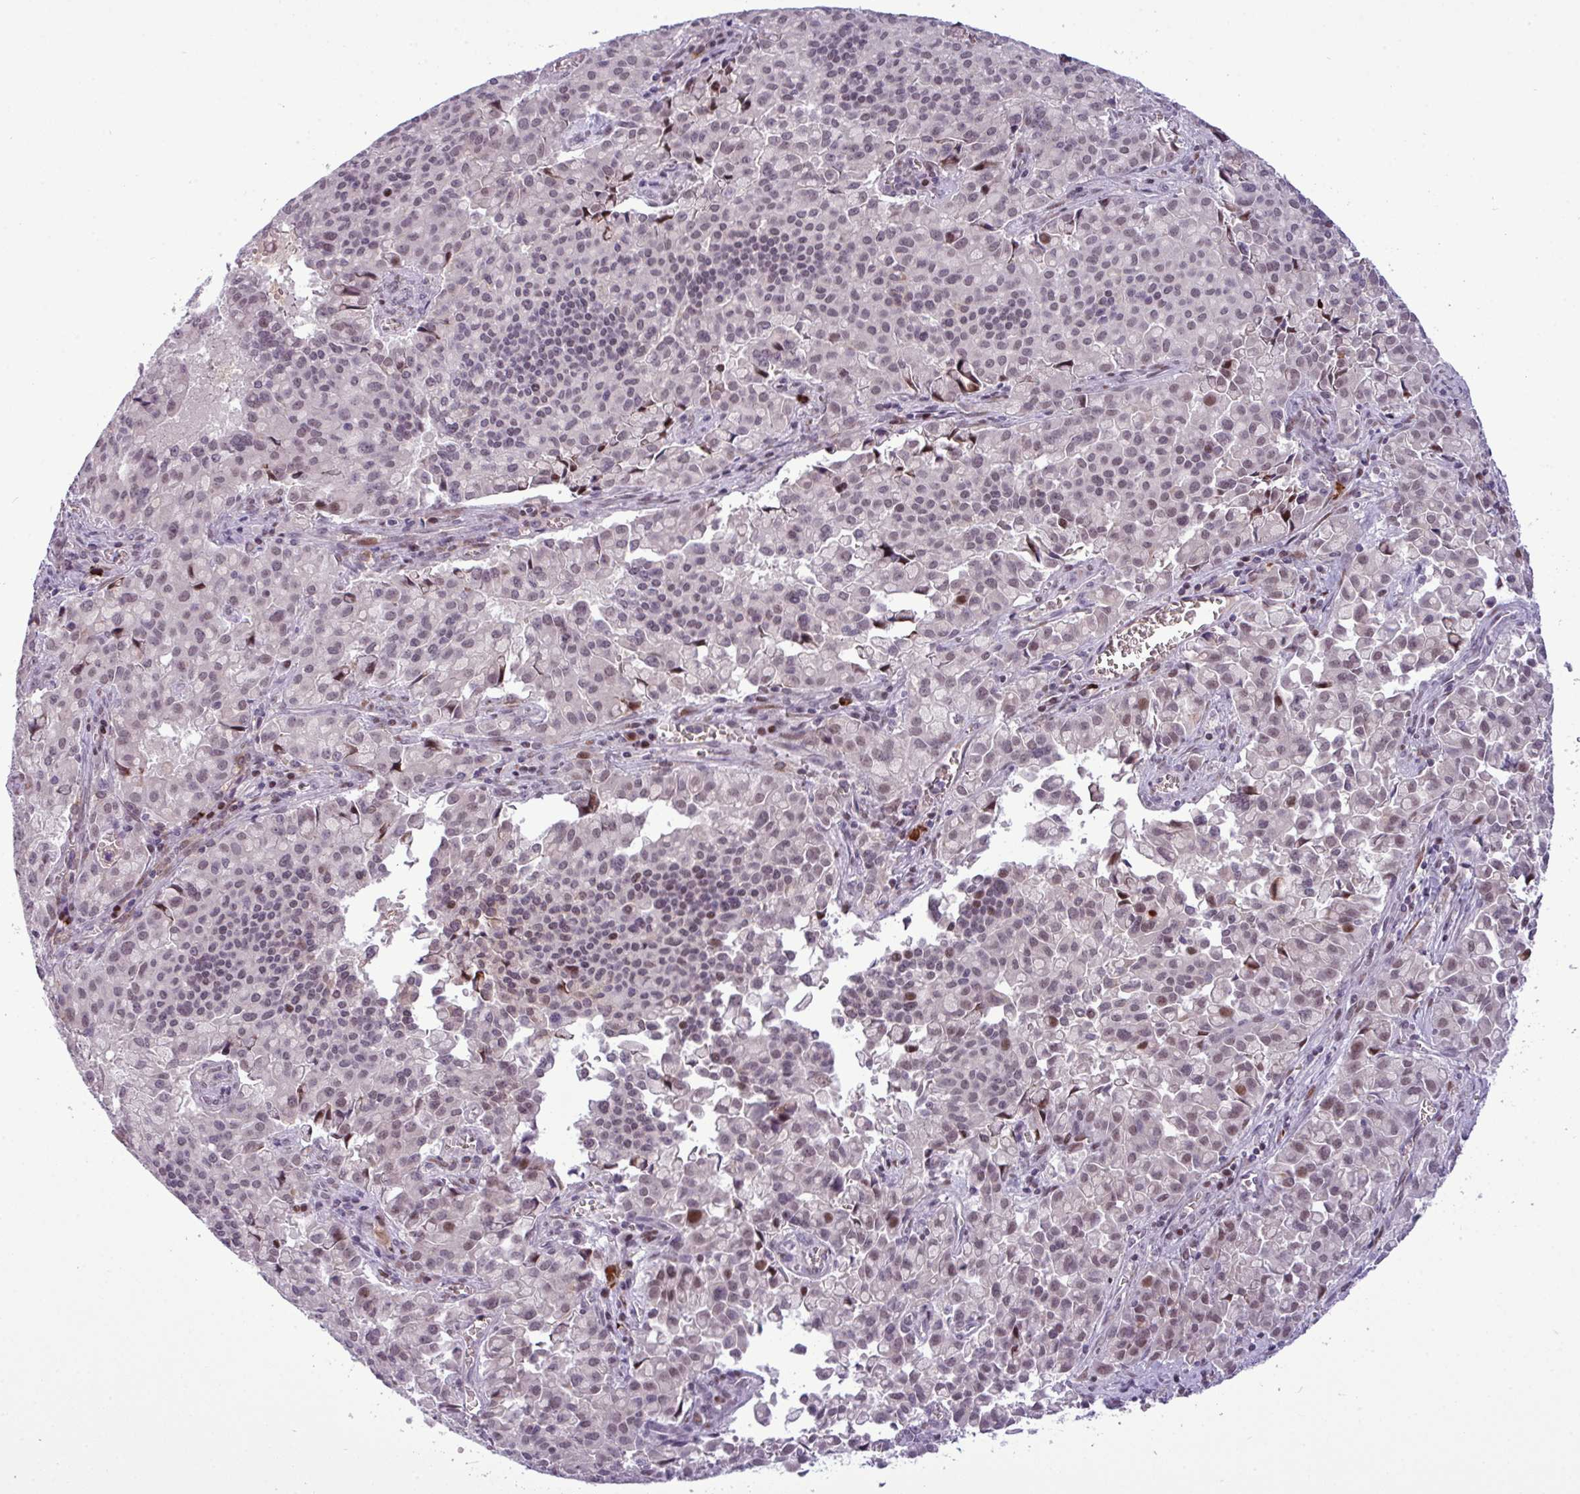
{"staining": {"intensity": "moderate", "quantity": "<25%", "location": "nuclear"}, "tissue": "pancreatic cancer", "cell_type": "Tumor cells", "image_type": "cancer", "snomed": [{"axis": "morphology", "description": "Adenocarcinoma, NOS"}, {"axis": "topography", "description": "Pancreas"}], "caption": "This photomicrograph reveals pancreatic adenocarcinoma stained with immunohistochemistry to label a protein in brown. The nuclear of tumor cells show moderate positivity for the protein. Nuclei are counter-stained blue.", "gene": "SLC66A2", "patient": {"sex": "male", "age": 65}}